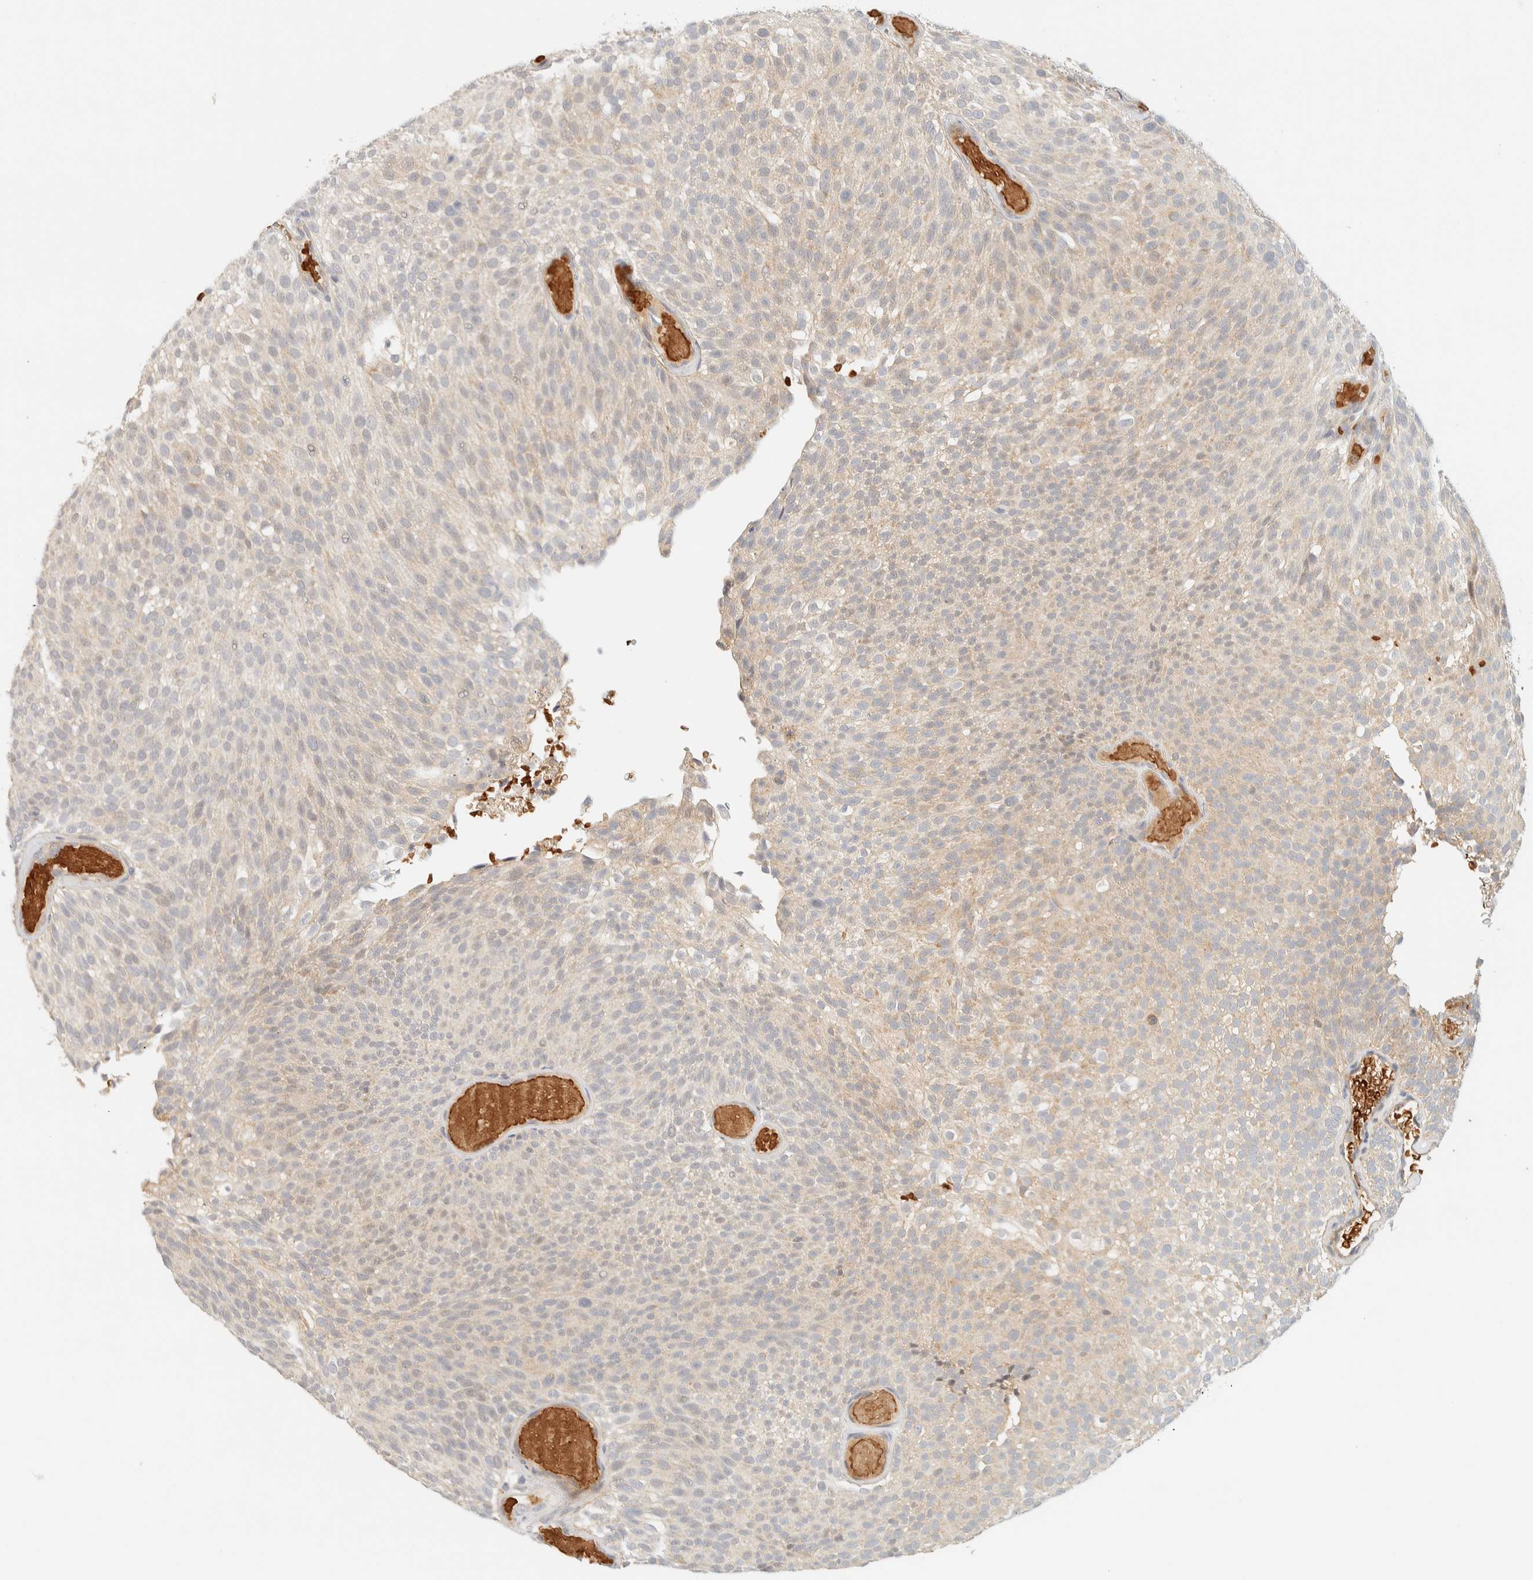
{"staining": {"intensity": "weak", "quantity": "25%-75%", "location": "cytoplasmic/membranous"}, "tissue": "urothelial cancer", "cell_type": "Tumor cells", "image_type": "cancer", "snomed": [{"axis": "morphology", "description": "Urothelial carcinoma, Low grade"}, {"axis": "topography", "description": "Urinary bladder"}], "caption": "Brown immunohistochemical staining in low-grade urothelial carcinoma shows weak cytoplasmic/membranous positivity in approximately 25%-75% of tumor cells. (Stains: DAB in brown, nuclei in blue, Microscopy: brightfield microscopy at high magnification).", "gene": "TNK1", "patient": {"sex": "male", "age": 78}}